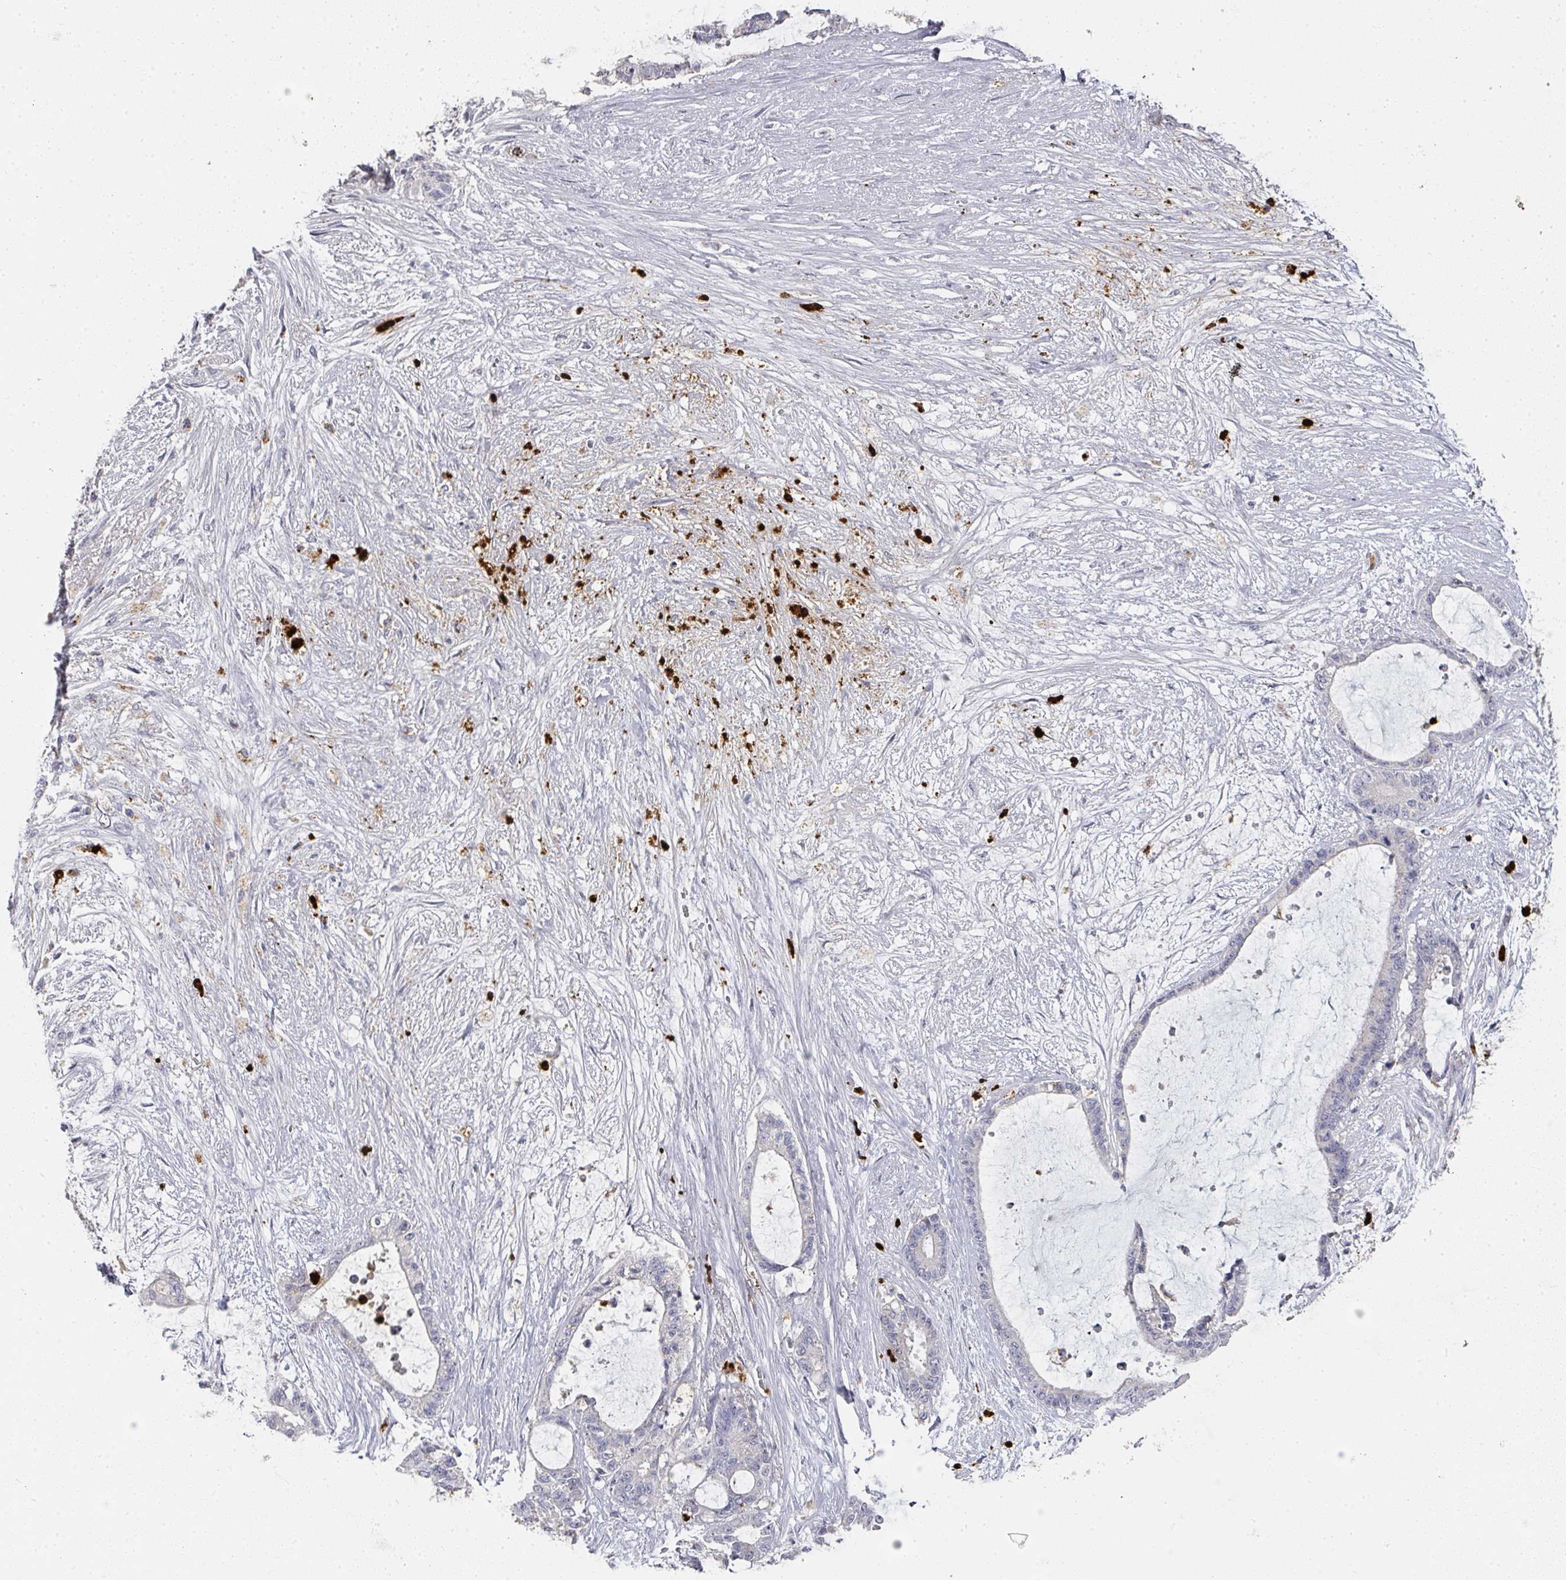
{"staining": {"intensity": "negative", "quantity": "none", "location": "none"}, "tissue": "liver cancer", "cell_type": "Tumor cells", "image_type": "cancer", "snomed": [{"axis": "morphology", "description": "Normal tissue, NOS"}, {"axis": "morphology", "description": "Cholangiocarcinoma"}, {"axis": "topography", "description": "Liver"}, {"axis": "topography", "description": "Peripheral nerve tissue"}], "caption": "DAB immunohistochemical staining of human liver cancer (cholangiocarcinoma) exhibits no significant positivity in tumor cells.", "gene": "CAMP", "patient": {"sex": "female", "age": 73}}